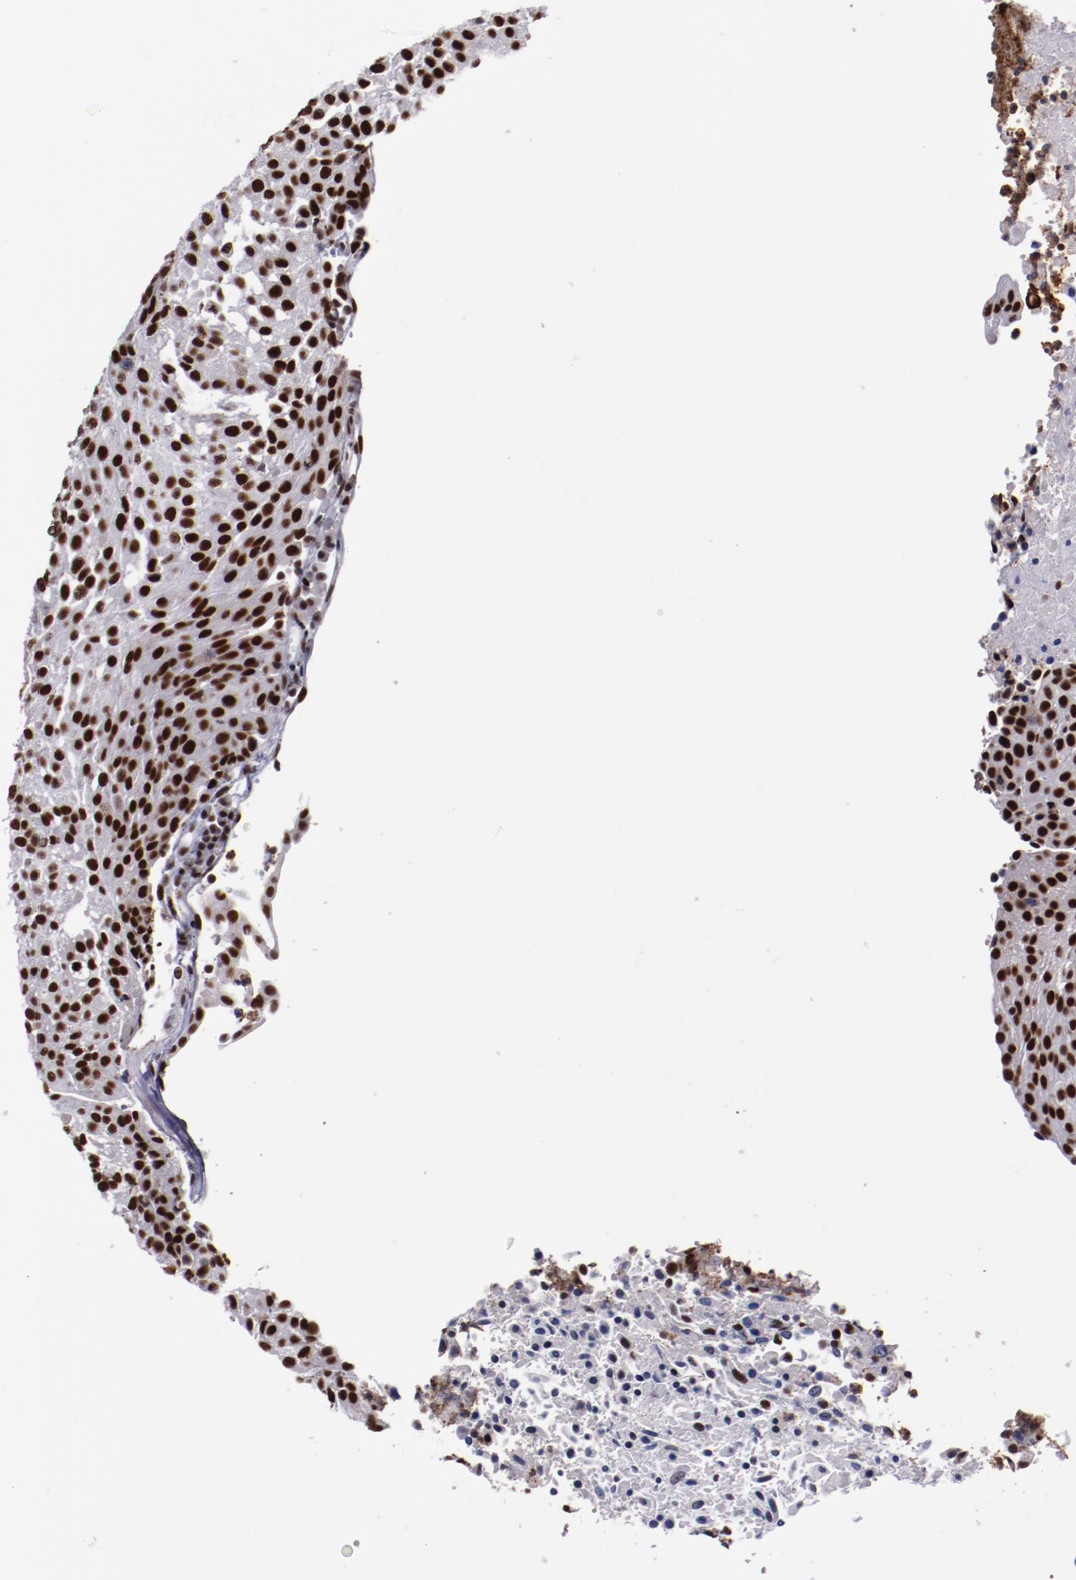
{"staining": {"intensity": "strong", "quantity": ">75%", "location": "nuclear"}, "tissue": "urothelial cancer", "cell_type": "Tumor cells", "image_type": "cancer", "snomed": [{"axis": "morphology", "description": "Urothelial carcinoma, High grade"}, {"axis": "topography", "description": "Urinary bladder"}], "caption": "The immunohistochemical stain labels strong nuclear expression in tumor cells of urothelial carcinoma (high-grade) tissue.", "gene": "PPP4R3A", "patient": {"sex": "female", "age": 85}}